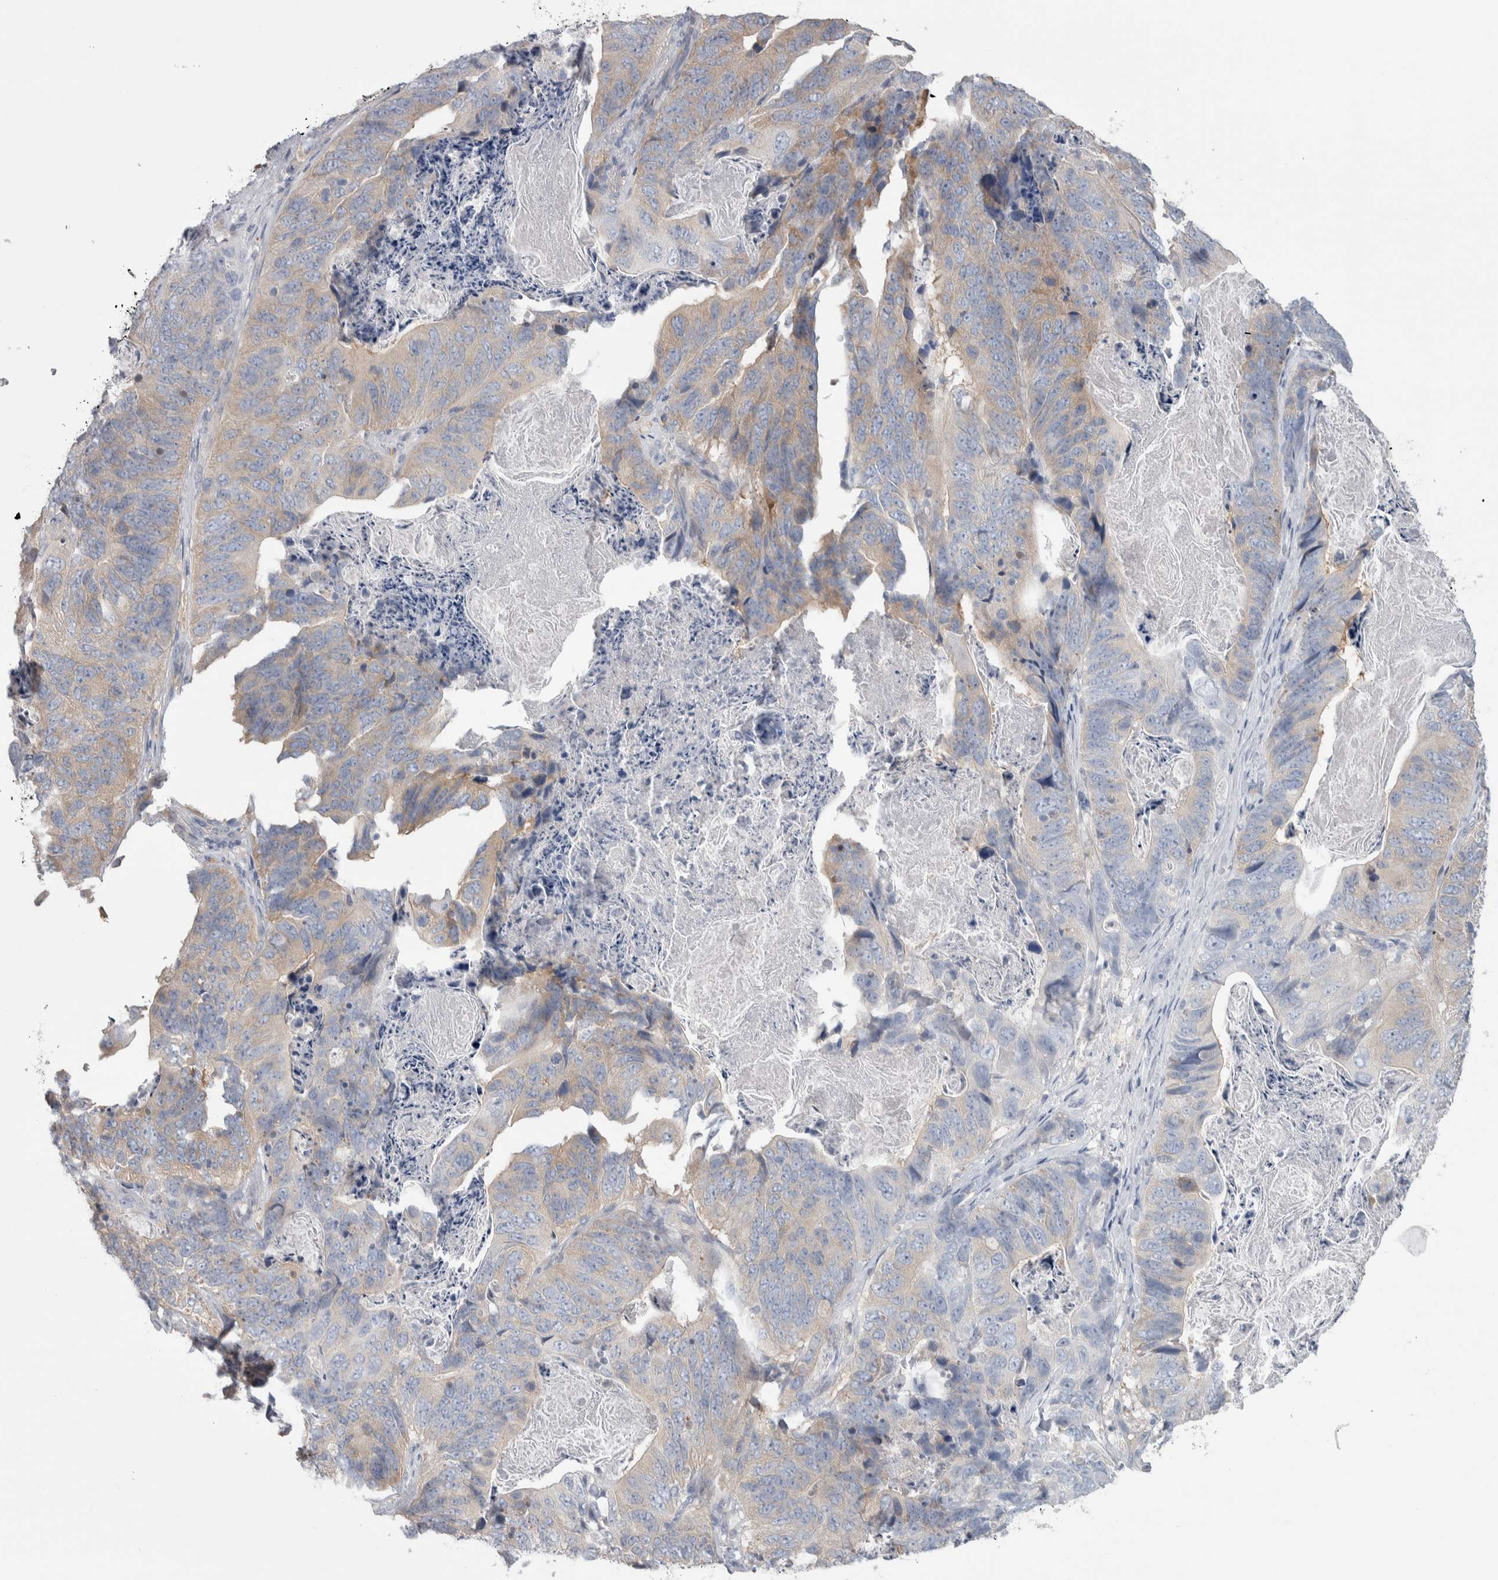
{"staining": {"intensity": "weak", "quantity": "25%-75%", "location": "cytoplasmic/membranous"}, "tissue": "stomach cancer", "cell_type": "Tumor cells", "image_type": "cancer", "snomed": [{"axis": "morphology", "description": "Normal tissue, NOS"}, {"axis": "morphology", "description": "Adenocarcinoma, NOS"}, {"axis": "topography", "description": "Stomach"}], "caption": "This photomicrograph displays IHC staining of stomach adenocarcinoma, with low weak cytoplasmic/membranous positivity in approximately 25%-75% of tumor cells.", "gene": "GPHN", "patient": {"sex": "female", "age": 89}}